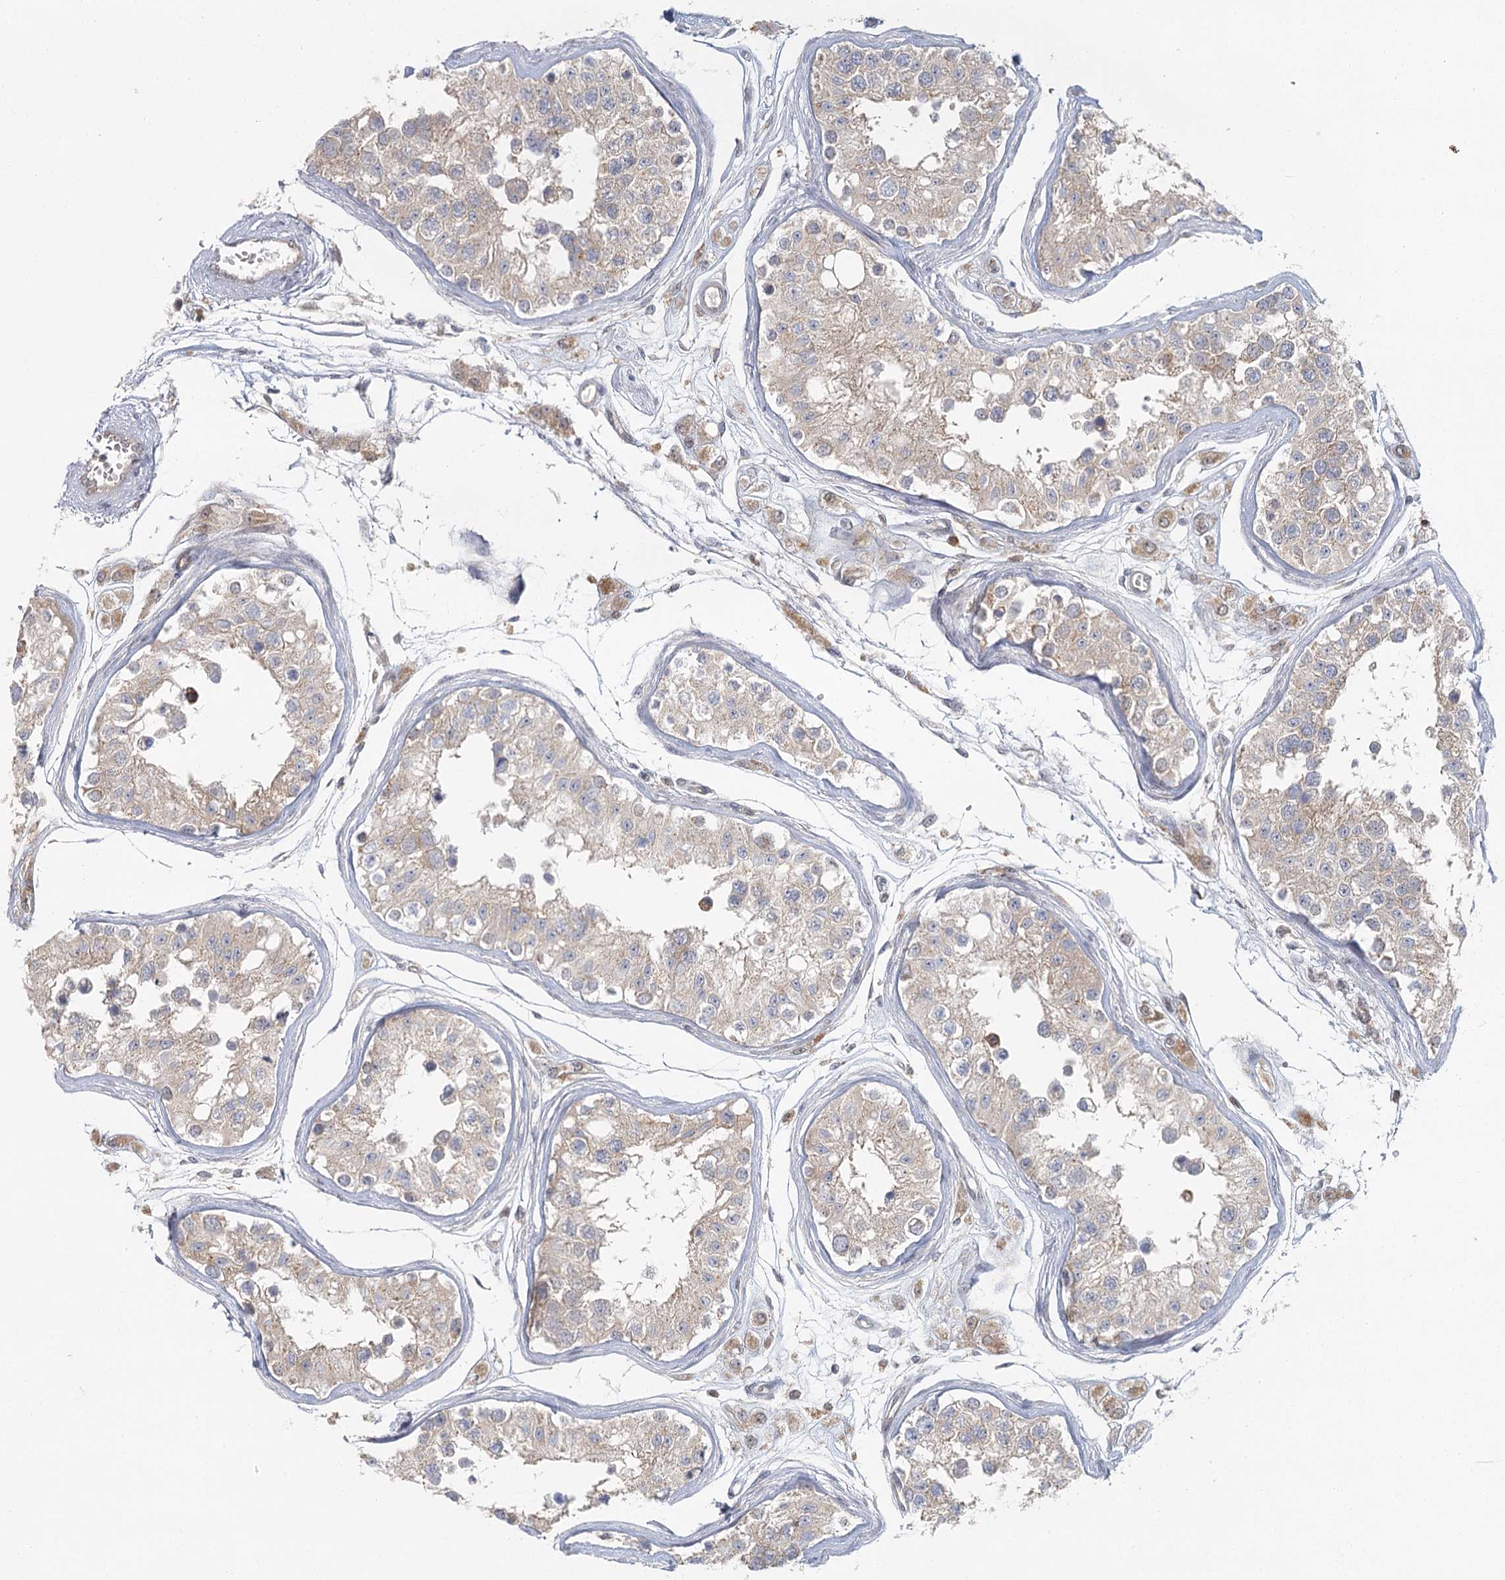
{"staining": {"intensity": "moderate", "quantity": "<25%", "location": "cytoplasmic/membranous,nuclear"}, "tissue": "testis", "cell_type": "Cells in seminiferous ducts", "image_type": "normal", "snomed": [{"axis": "morphology", "description": "Normal tissue, NOS"}, {"axis": "morphology", "description": "Adenocarcinoma, metastatic, NOS"}, {"axis": "topography", "description": "Testis"}], "caption": "Testis stained for a protein exhibits moderate cytoplasmic/membranous,nuclear positivity in cells in seminiferous ducts.", "gene": "THNSL1", "patient": {"sex": "male", "age": 26}}